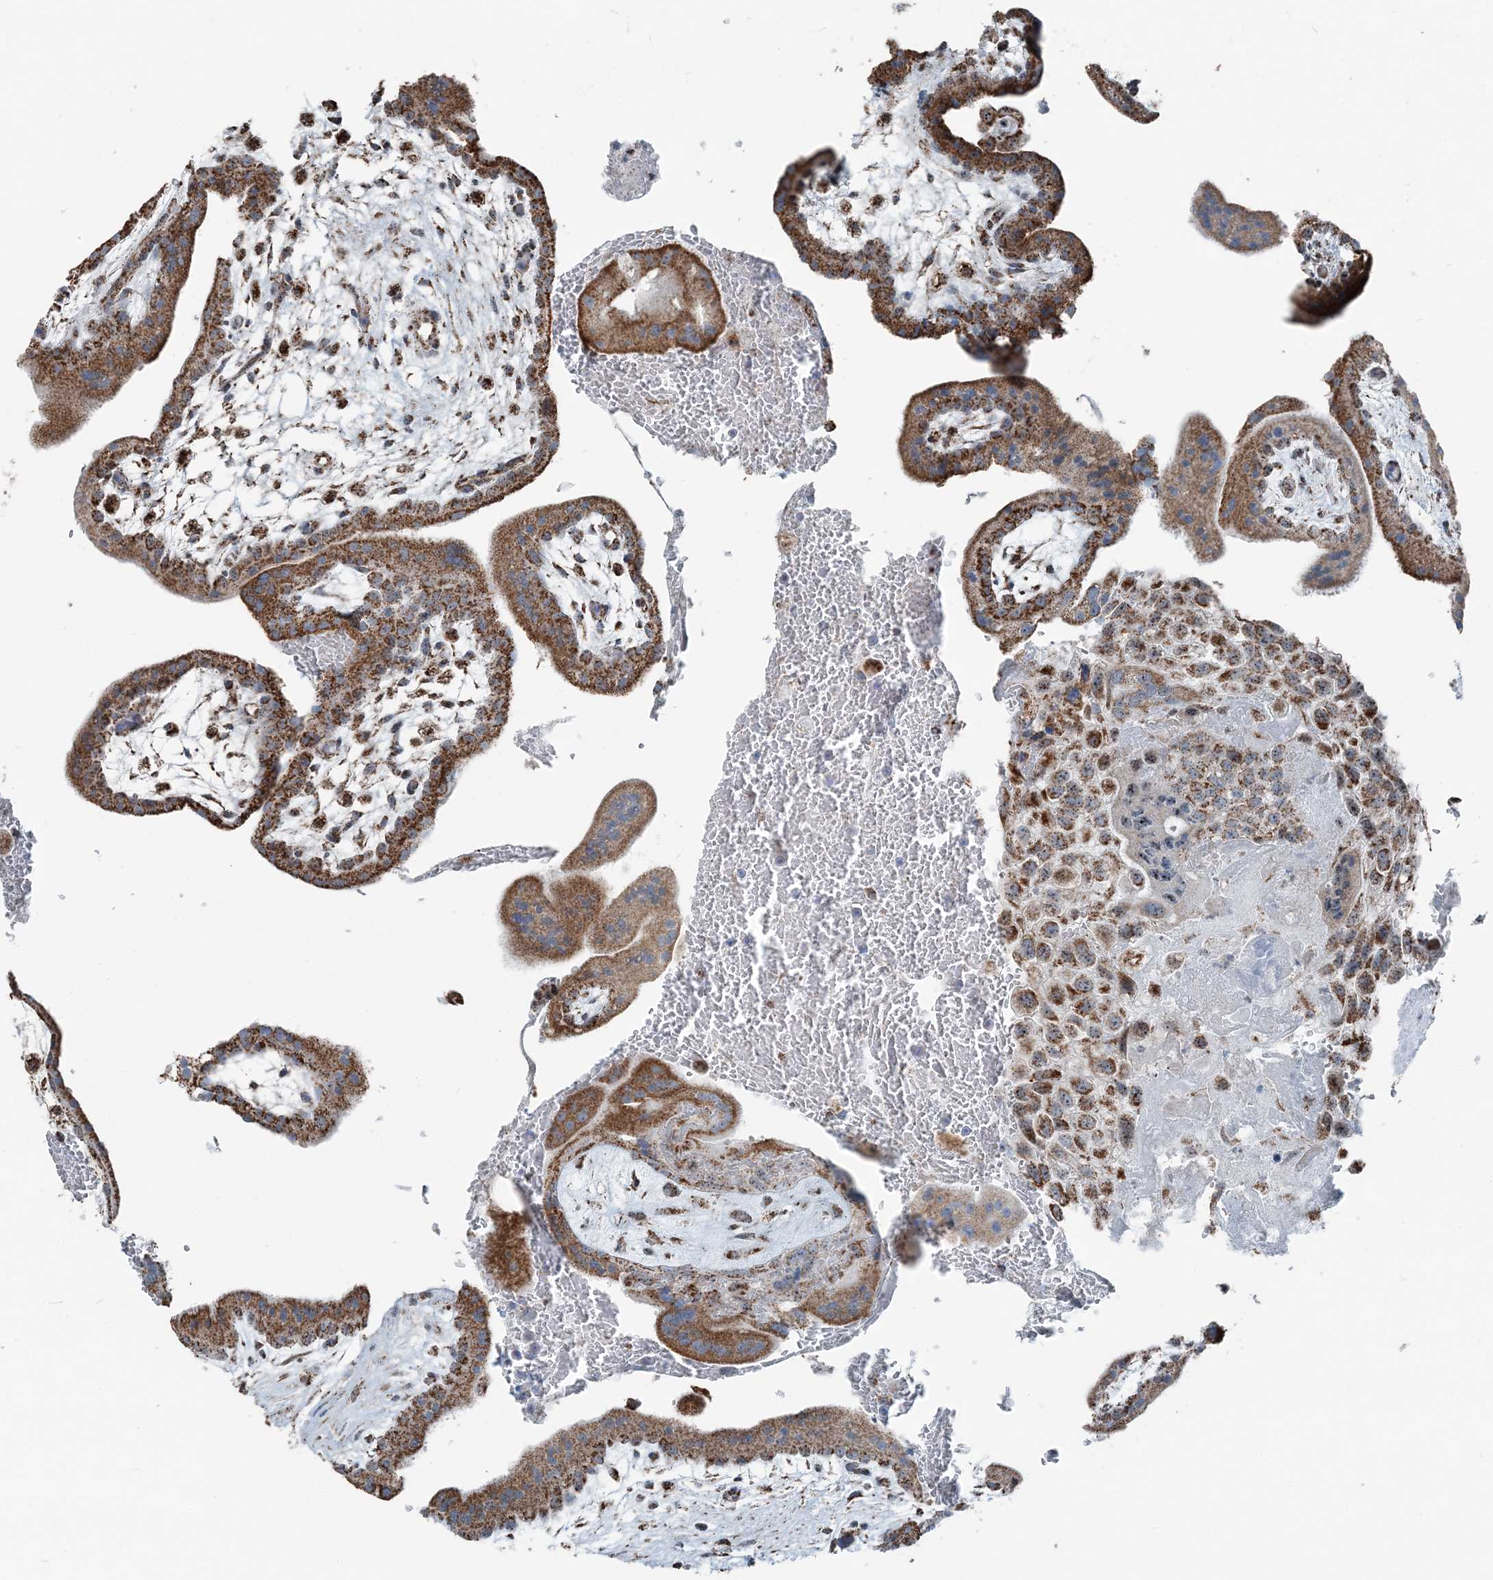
{"staining": {"intensity": "strong", "quantity": ">75%", "location": "cytoplasmic/membranous"}, "tissue": "placenta", "cell_type": "Decidual cells", "image_type": "normal", "snomed": [{"axis": "morphology", "description": "Normal tissue, NOS"}, {"axis": "topography", "description": "Placenta"}], "caption": "Immunohistochemical staining of benign placenta displays >75% levels of strong cytoplasmic/membranous protein positivity in about >75% of decidual cells.", "gene": "SUCLG1", "patient": {"sex": "female", "age": 35}}